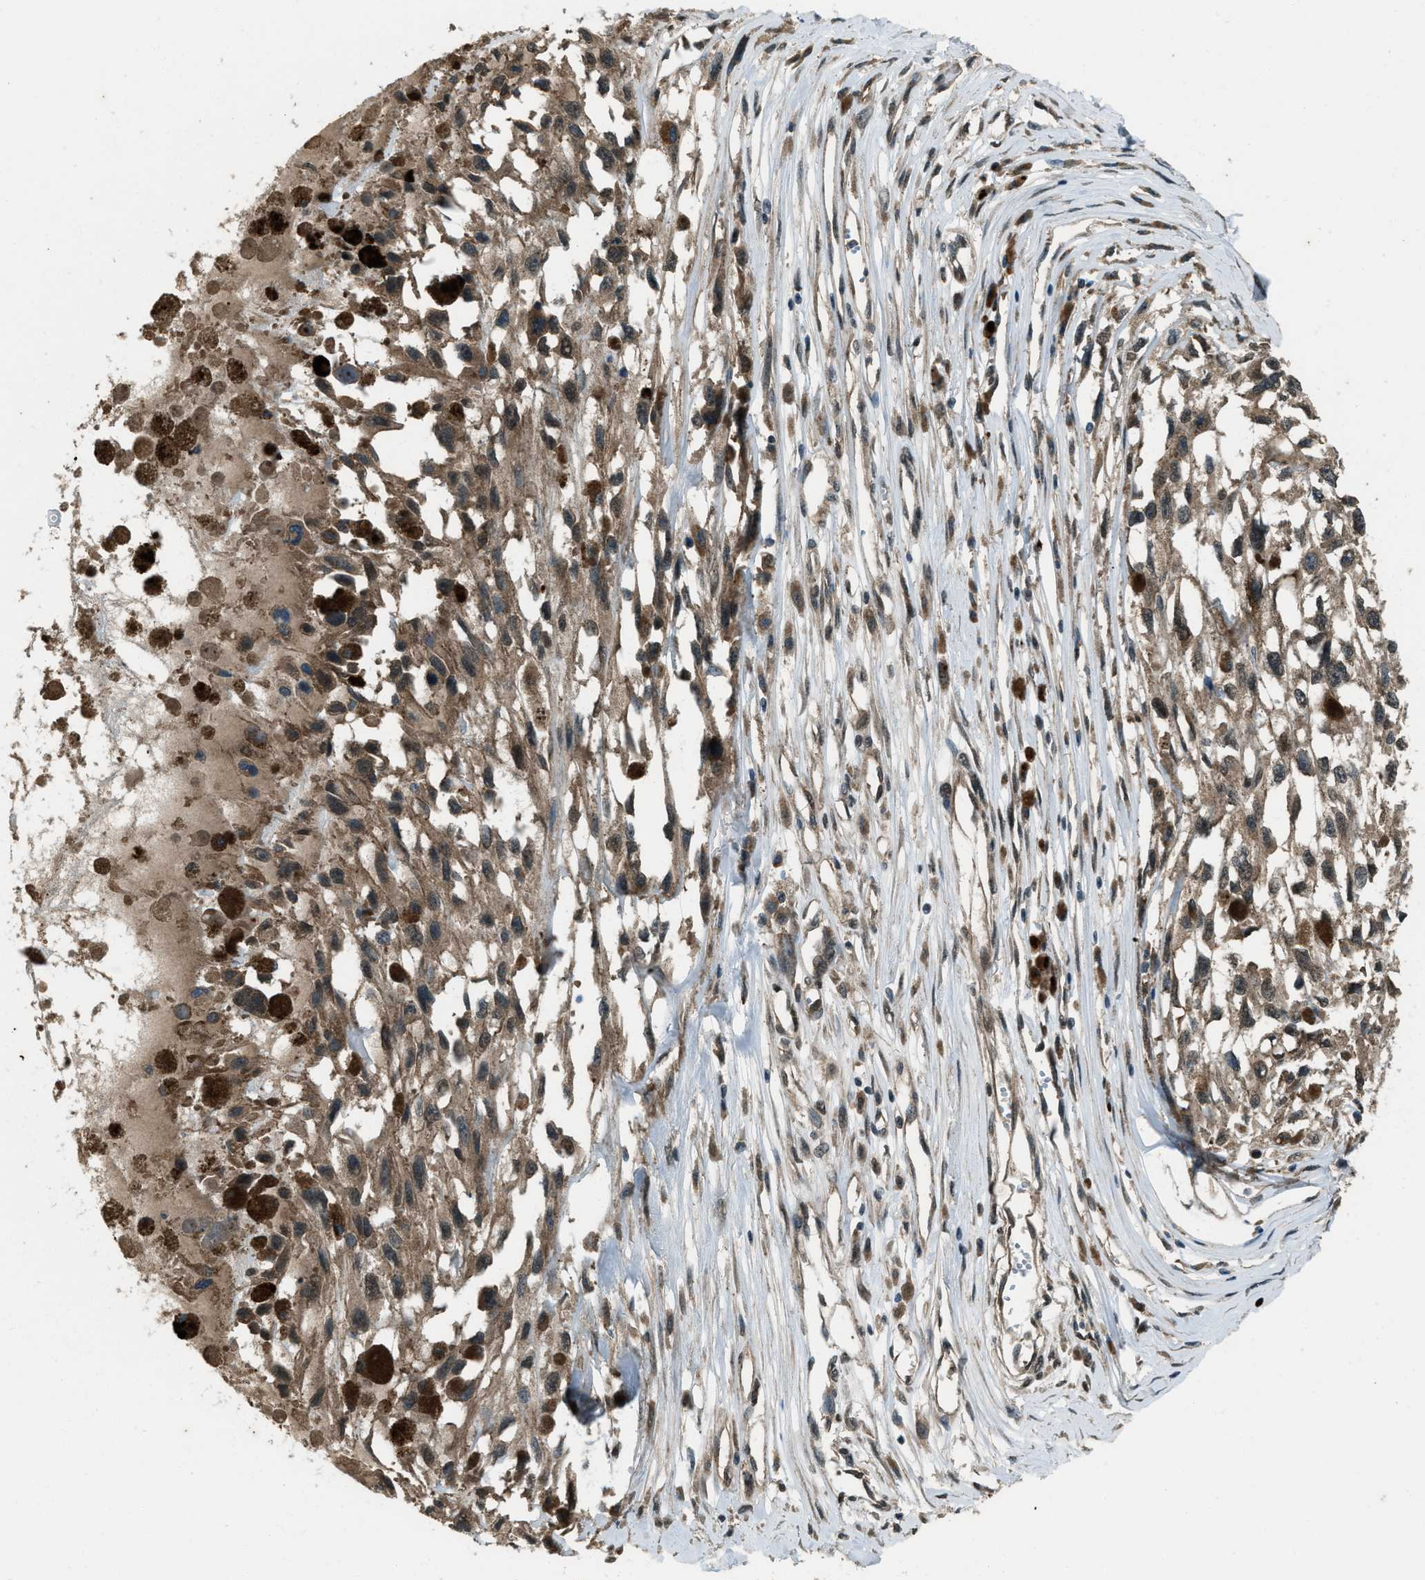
{"staining": {"intensity": "moderate", "quantity": ">75%", "location": "cytoplasmic/membranous"}, "tissue": "melanoma", "cell_type": "Tumor cells", "image_type": "cancer", "snomed": [{"axis": "morphology", "description": "Malignant melanoma, Metastatic site"}, {"axis": "topography", "description": "Lymph node"}], "caption": "A medium amount of moderate cytoplasmic/membranous expression is present in about >75% of tumor cells in malignant melanoma (metastatic site) tissue.", "gene": "SVIL", "patient": {"sex": "male", "age": 59}}